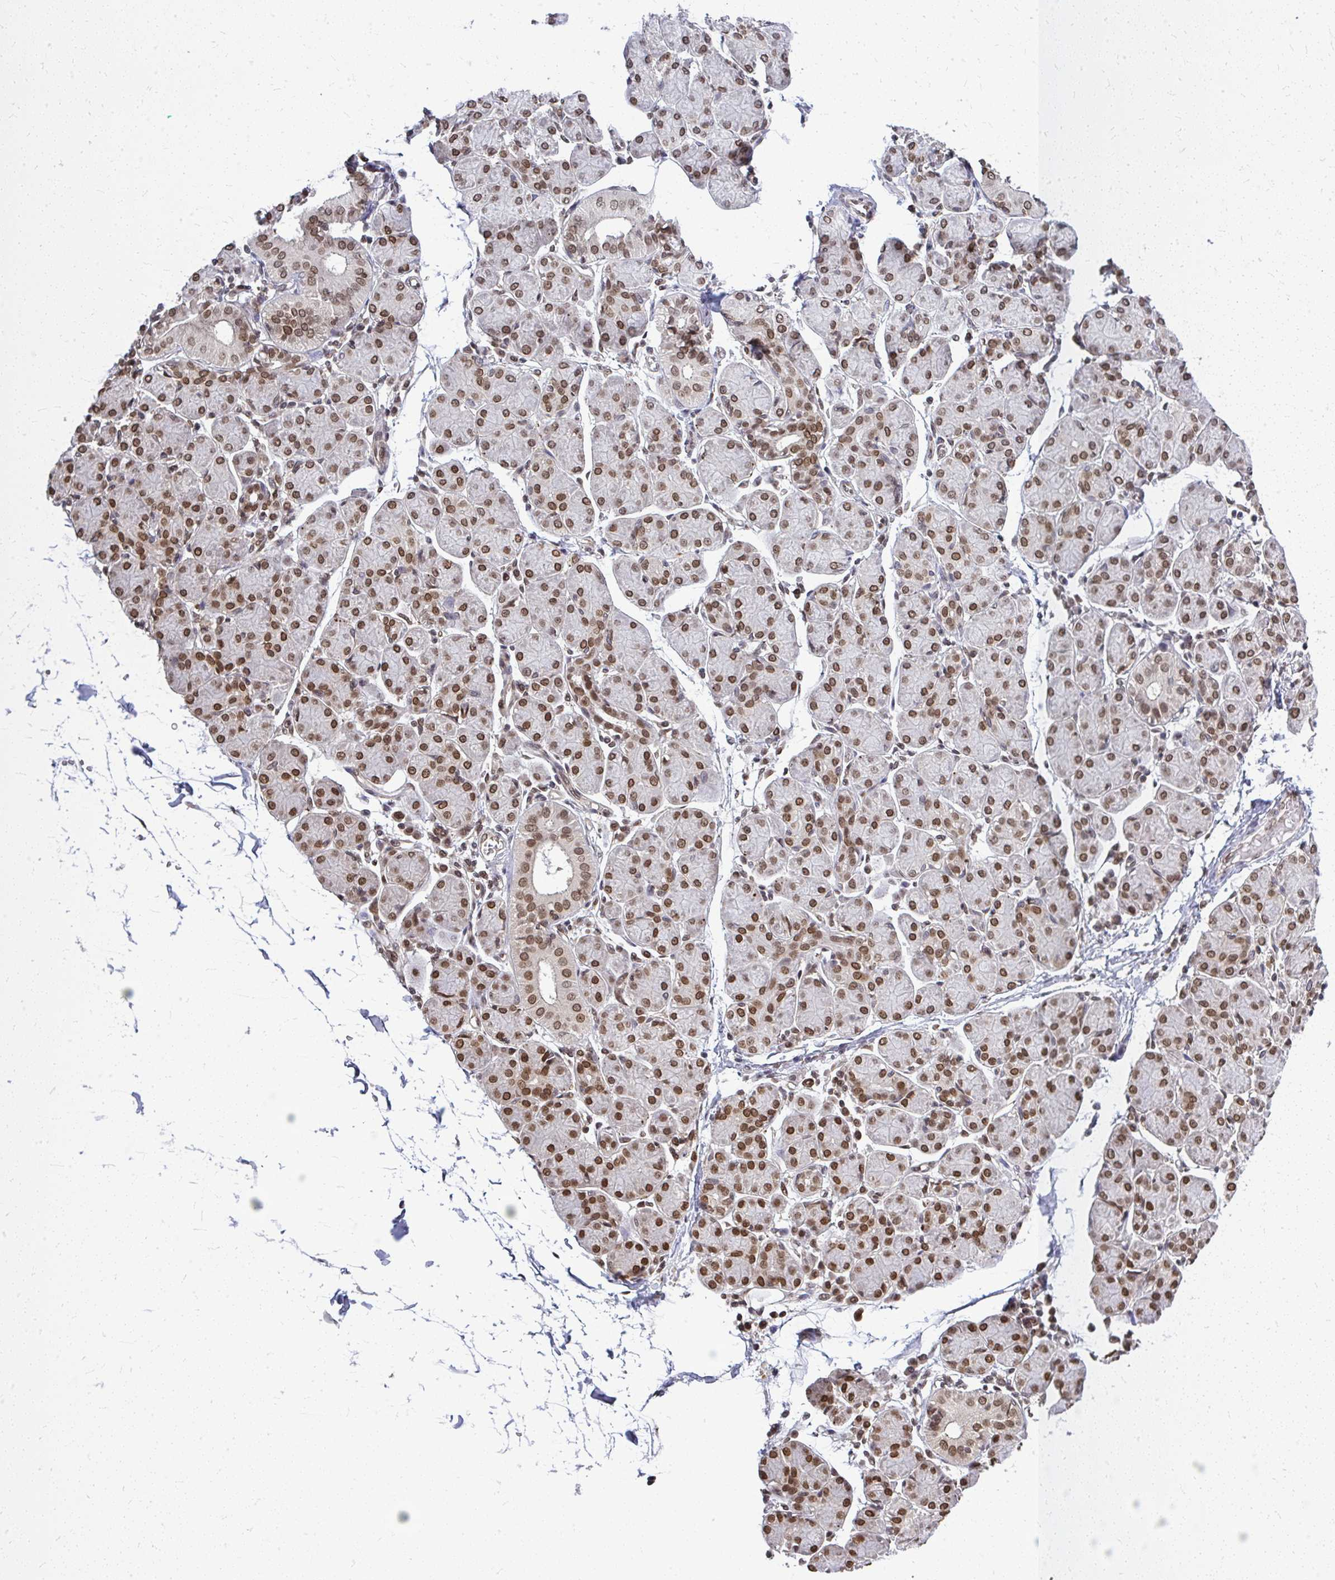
{"staining": {"intensity": "strong", "quantity": ">75%", "location": "nuclear"}, "tissue": "salivary gland", "cell_type": "Glandular cells", "image_type": "normal", "snomed": [{"axis": "morphology", "description": "Normal tissue, NOS"}, {"axis": "morphology", "description": "Inflammation, NOS"}, {"axis": "topography", "description": "Lymph node"}, {"axis": "topography", "description": "Salivary gland"}], "caption": "Unremarkable salivary gland displays strong nuclear positivity in approximately >75% of glandular cells, visualized by immunohistochemistry. (DAB (3,3'-diaminobenzidine) IHC, brown staining for protein, blue staining for nuclei).", "gene": "XPO1", "patient": {"sex": "male", "age": 3}}